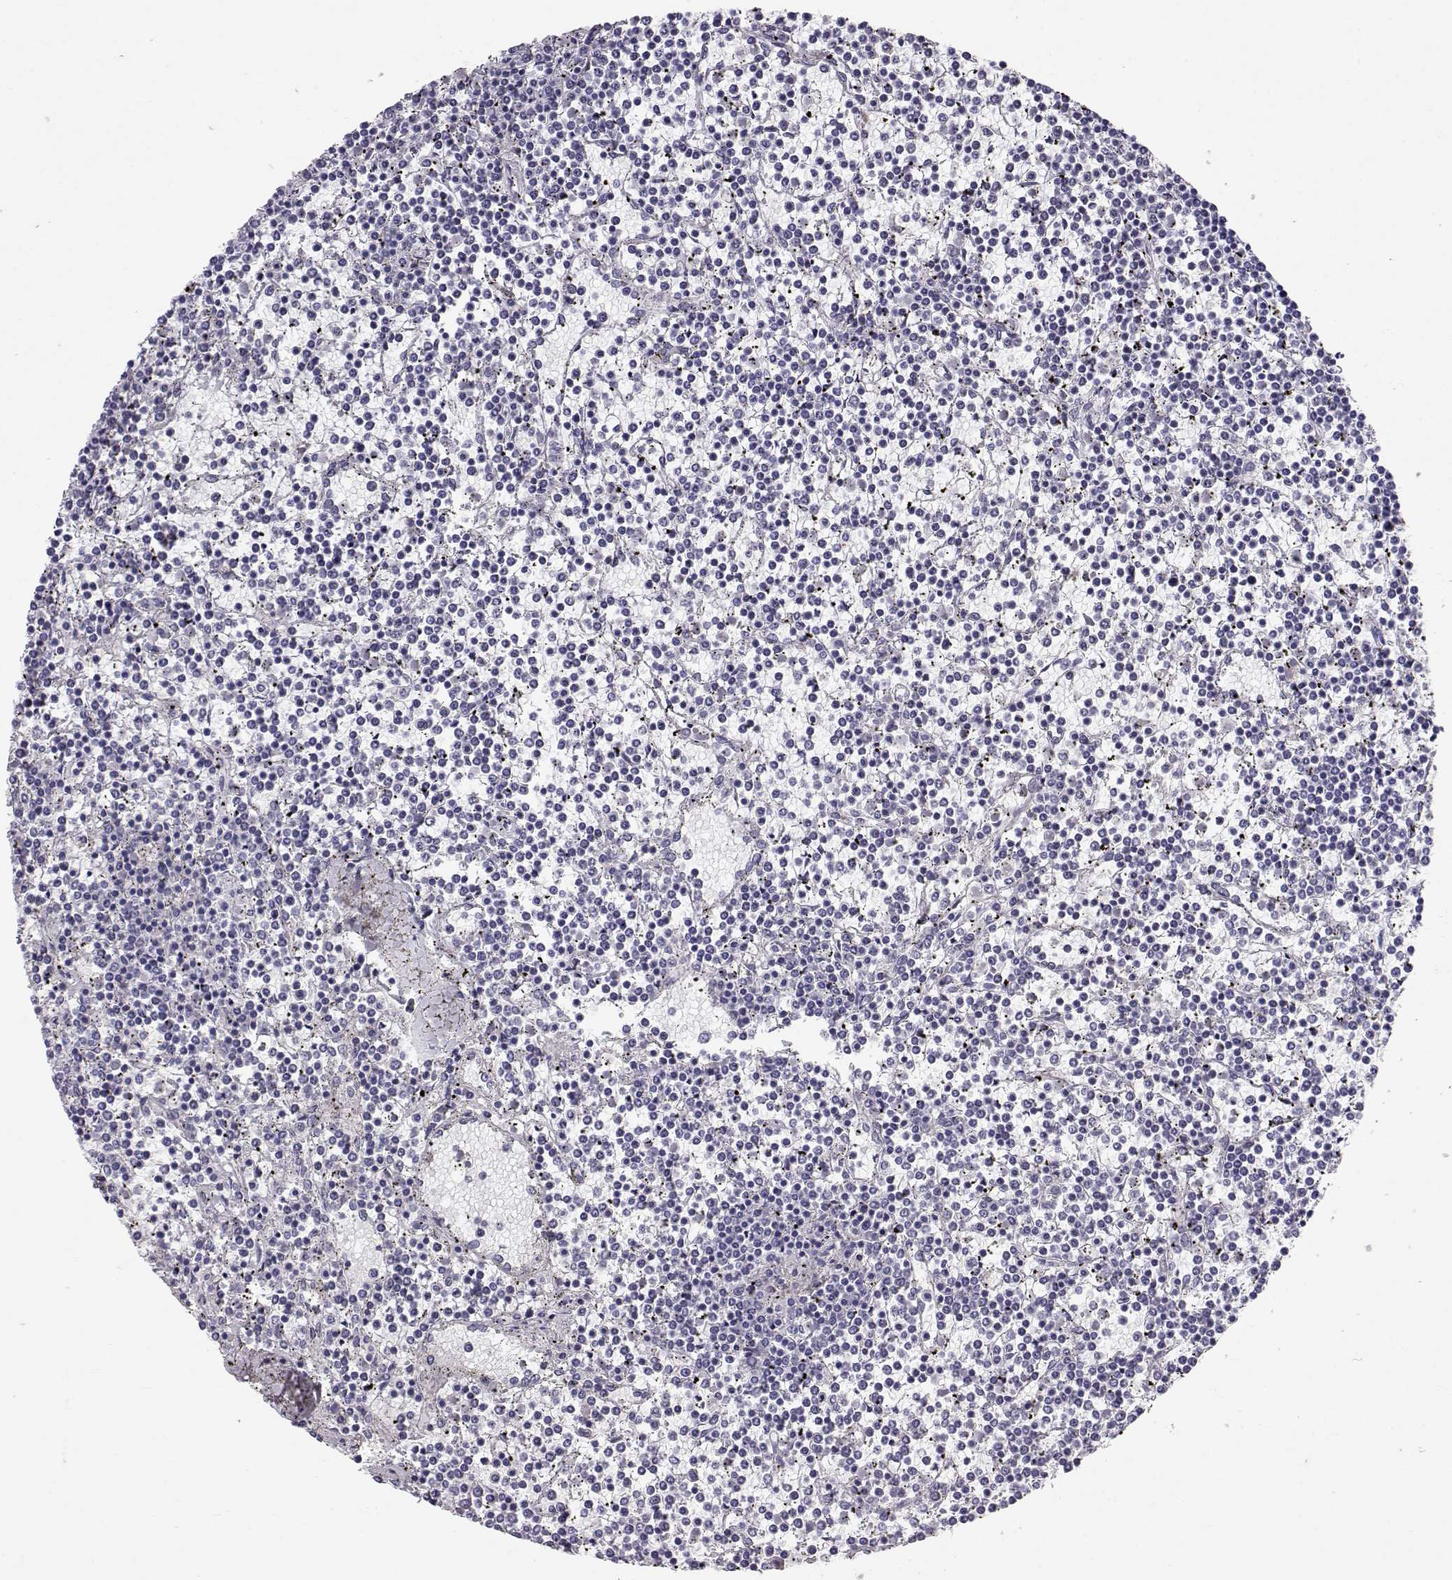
{"staining": {"intensity": "negative", "quantity": "none", "location": "none"}, "tissue": "lymphoma", "cell_type": "Tumor cells", "image_type": "cancer", "snomed": [{"axis": "morphology", "description": "Malignant lymphoma, non-Hodgkin's type, Low grade"}, {"axis": "topography", "description": "Spleen"}], "caption": "Immunohistochemical staining of human lymphoma exhibits no significant positivity in tumor cells.", "gene": "RD3", "patient": {"sex": "female", "age": 19}}